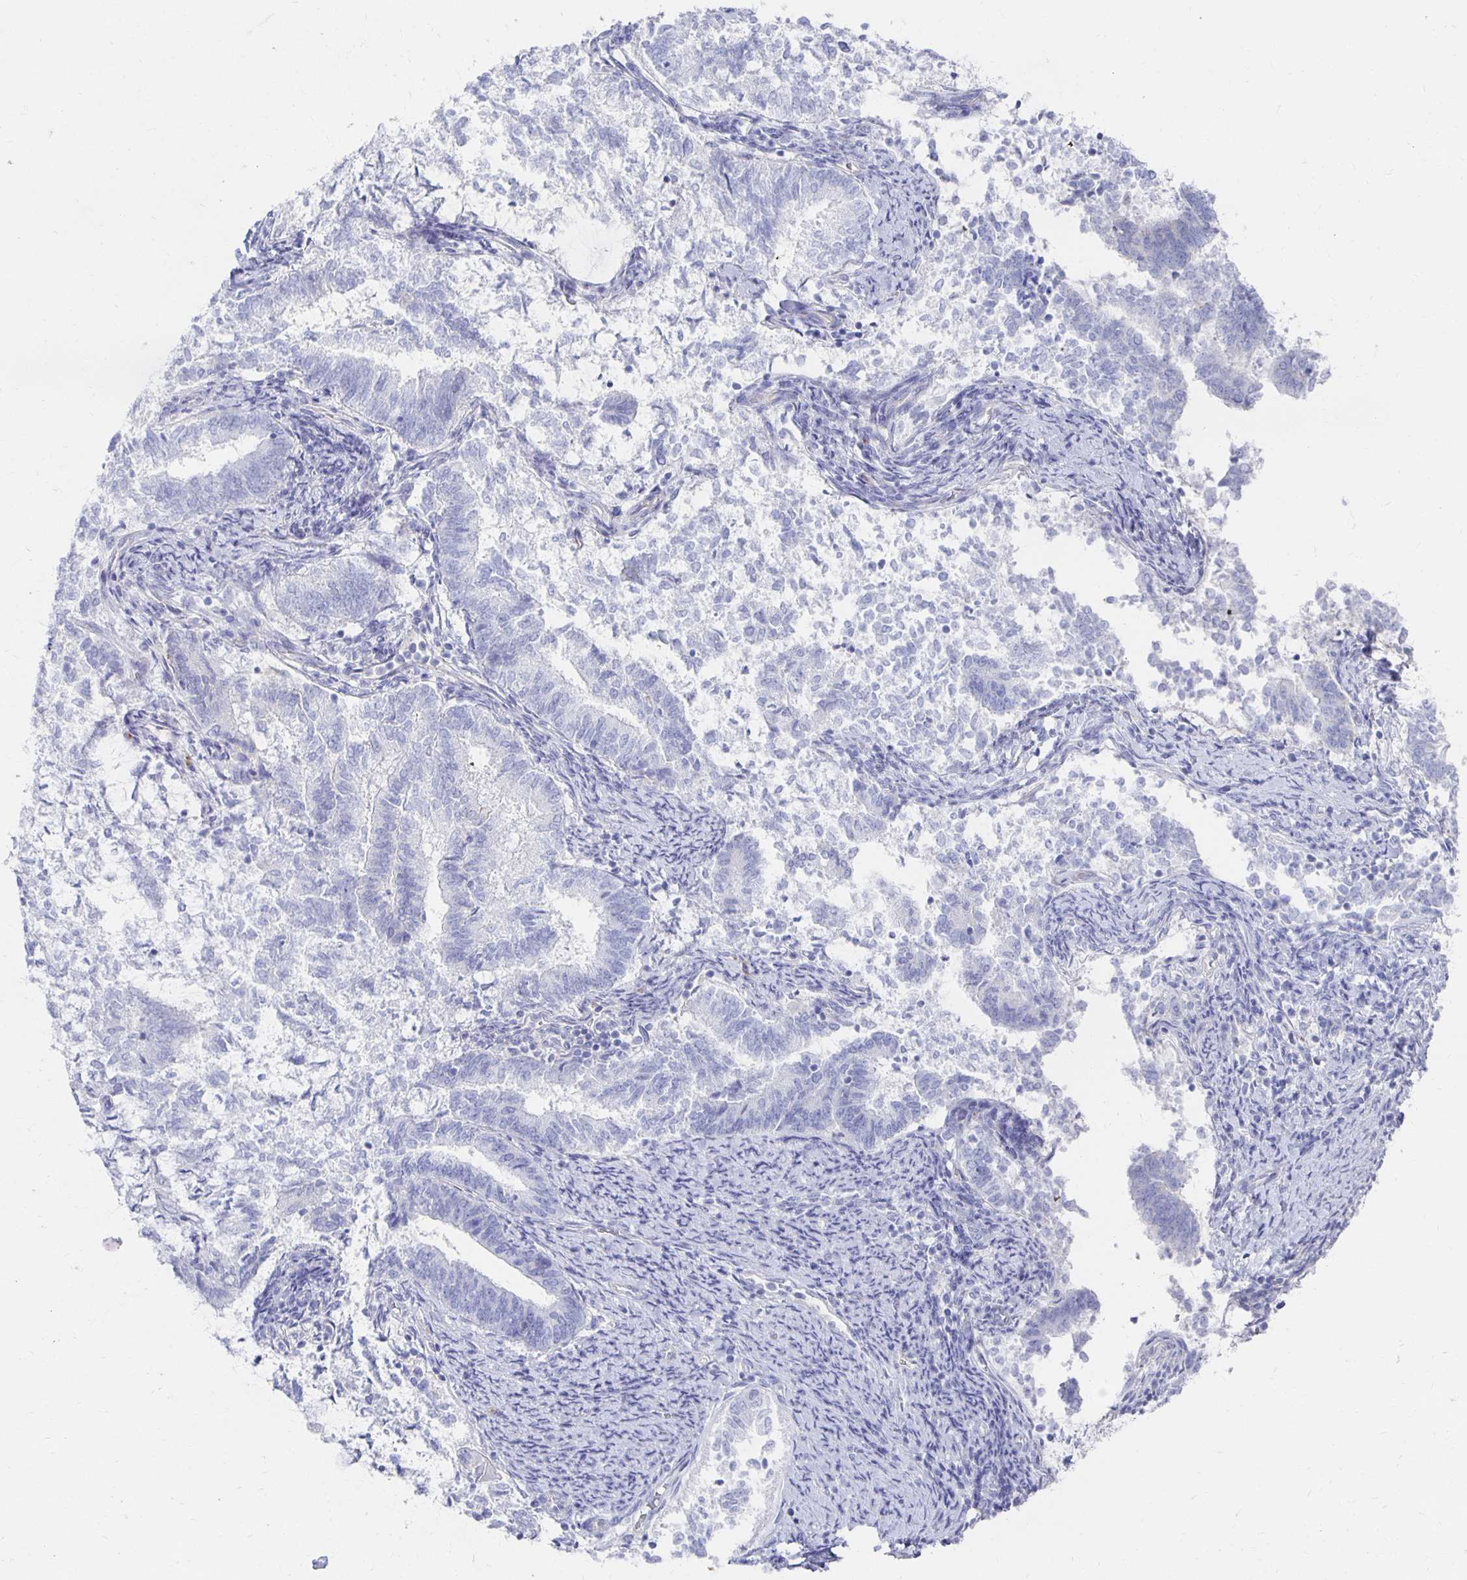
{"staining": {"intensity": "negative", "quantity": "none", "location": "none"}, "tissue": "endometrial cancer", "cell_type": "Tumor cells", "image_type": "cancer", "snomed": [{"axis": "morphology", "description": "Adenocarcinoma, NOS"}, {"axis": "topography", "description": "Endometrium"}], "caption": "Immunohistochemistry photomicrograph of human endometrial cancer stained for a protein (brown), which displays no expression in tumor cells.", "gene": "PRDM7", "patient": {"sex": "female", "age": 65}}